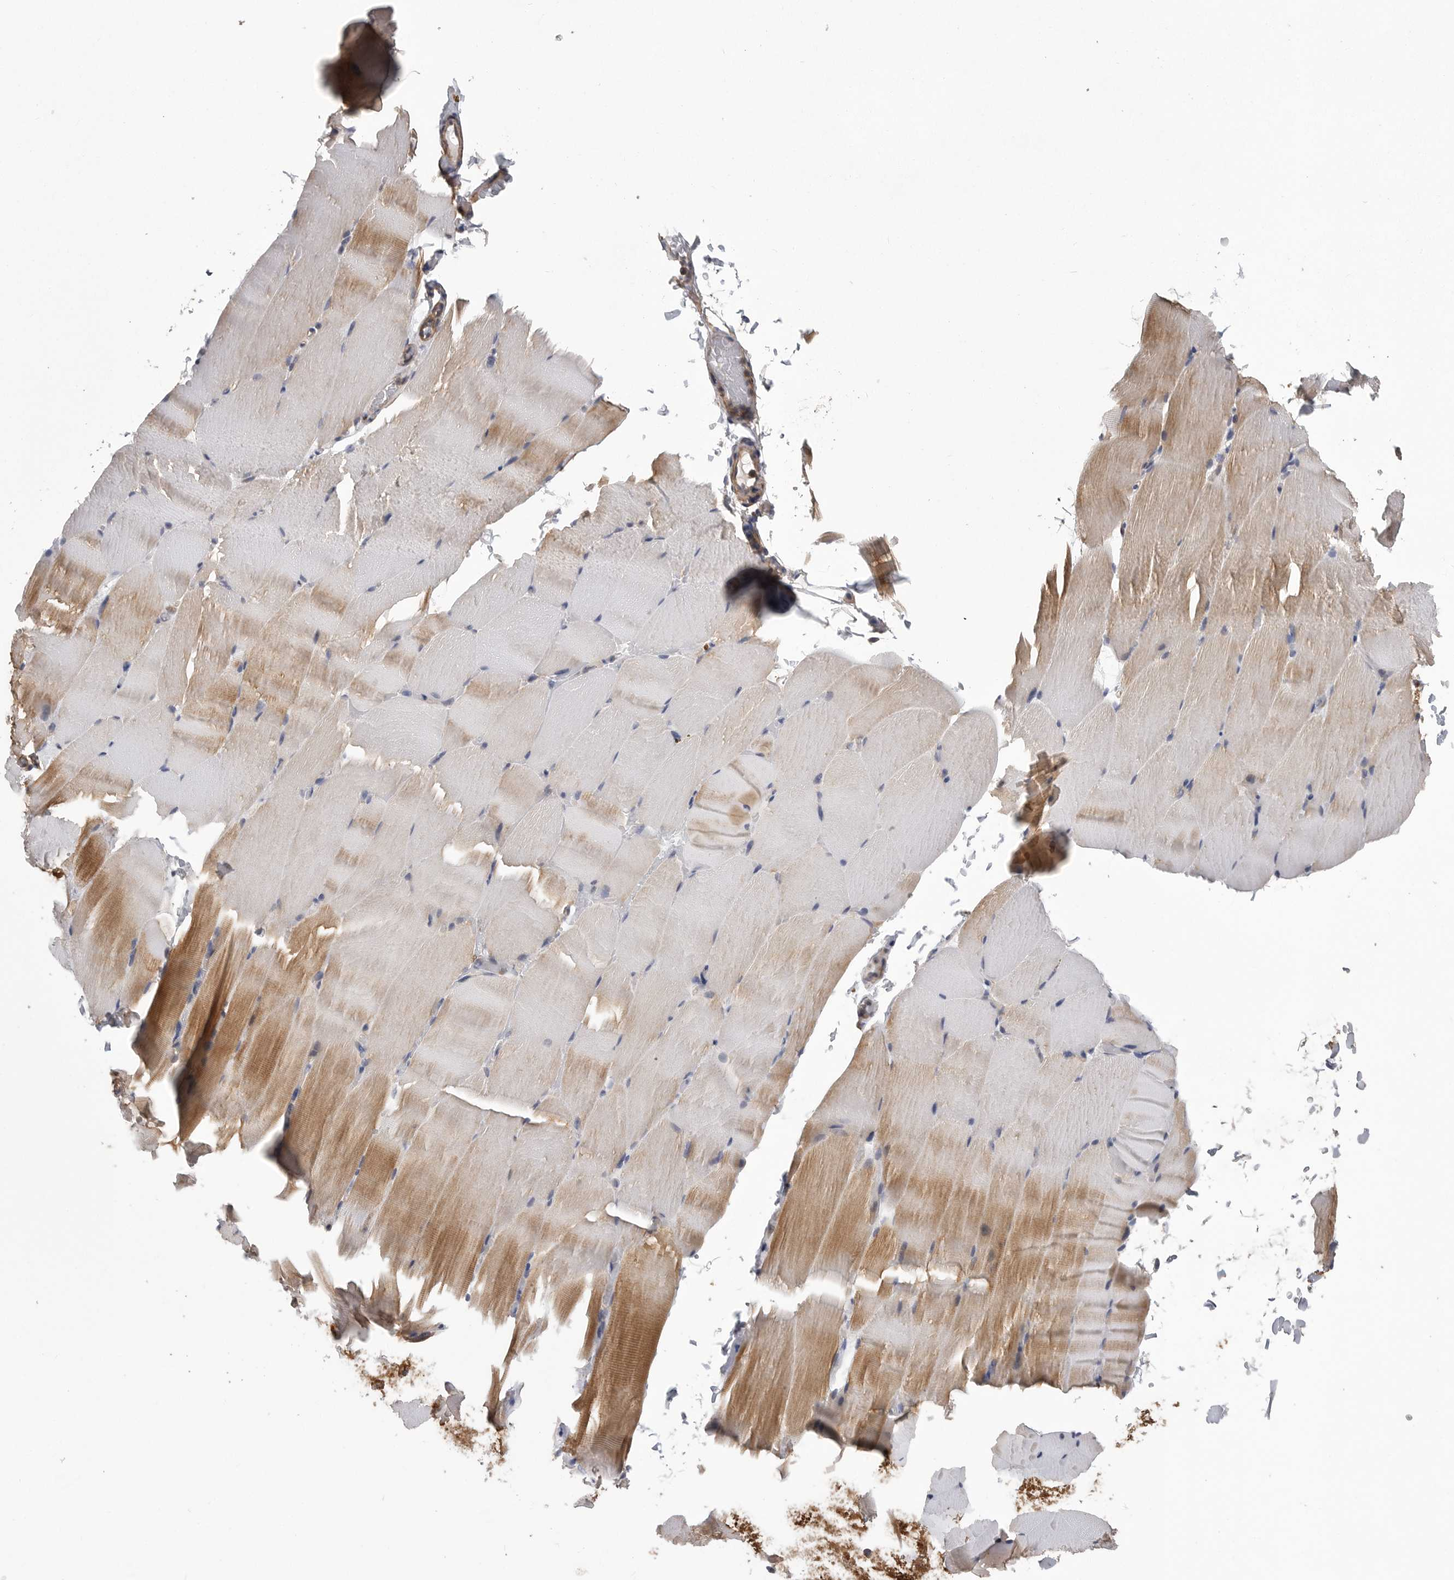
{"staining": {"intensity": "moderate", "quantity": "25%-75%", "location": "cytoplasmic/membranous"}, "tissue": "skeletal muscle", "cell_type": "Myocytes", "image_type": "normal", "snomed": [{"axis": "morphology", "description": "Normal tissue, NOS"}, {"axis": "topography", "description": "Skeletal muscle"}, {"axis": "topography", "description": "Parathyroid gland"}], "caption": "Moderate cytoplasmic/membranous protein expression is identified in about 25%-75% of myocytes in skeletal muscle. (DAB (3,3'-diaminobenzidine) = brown stain, brightfield microscopy at high magnification).", "gene": "OXR1", "patient": {"sex": "female", "age": 37}}